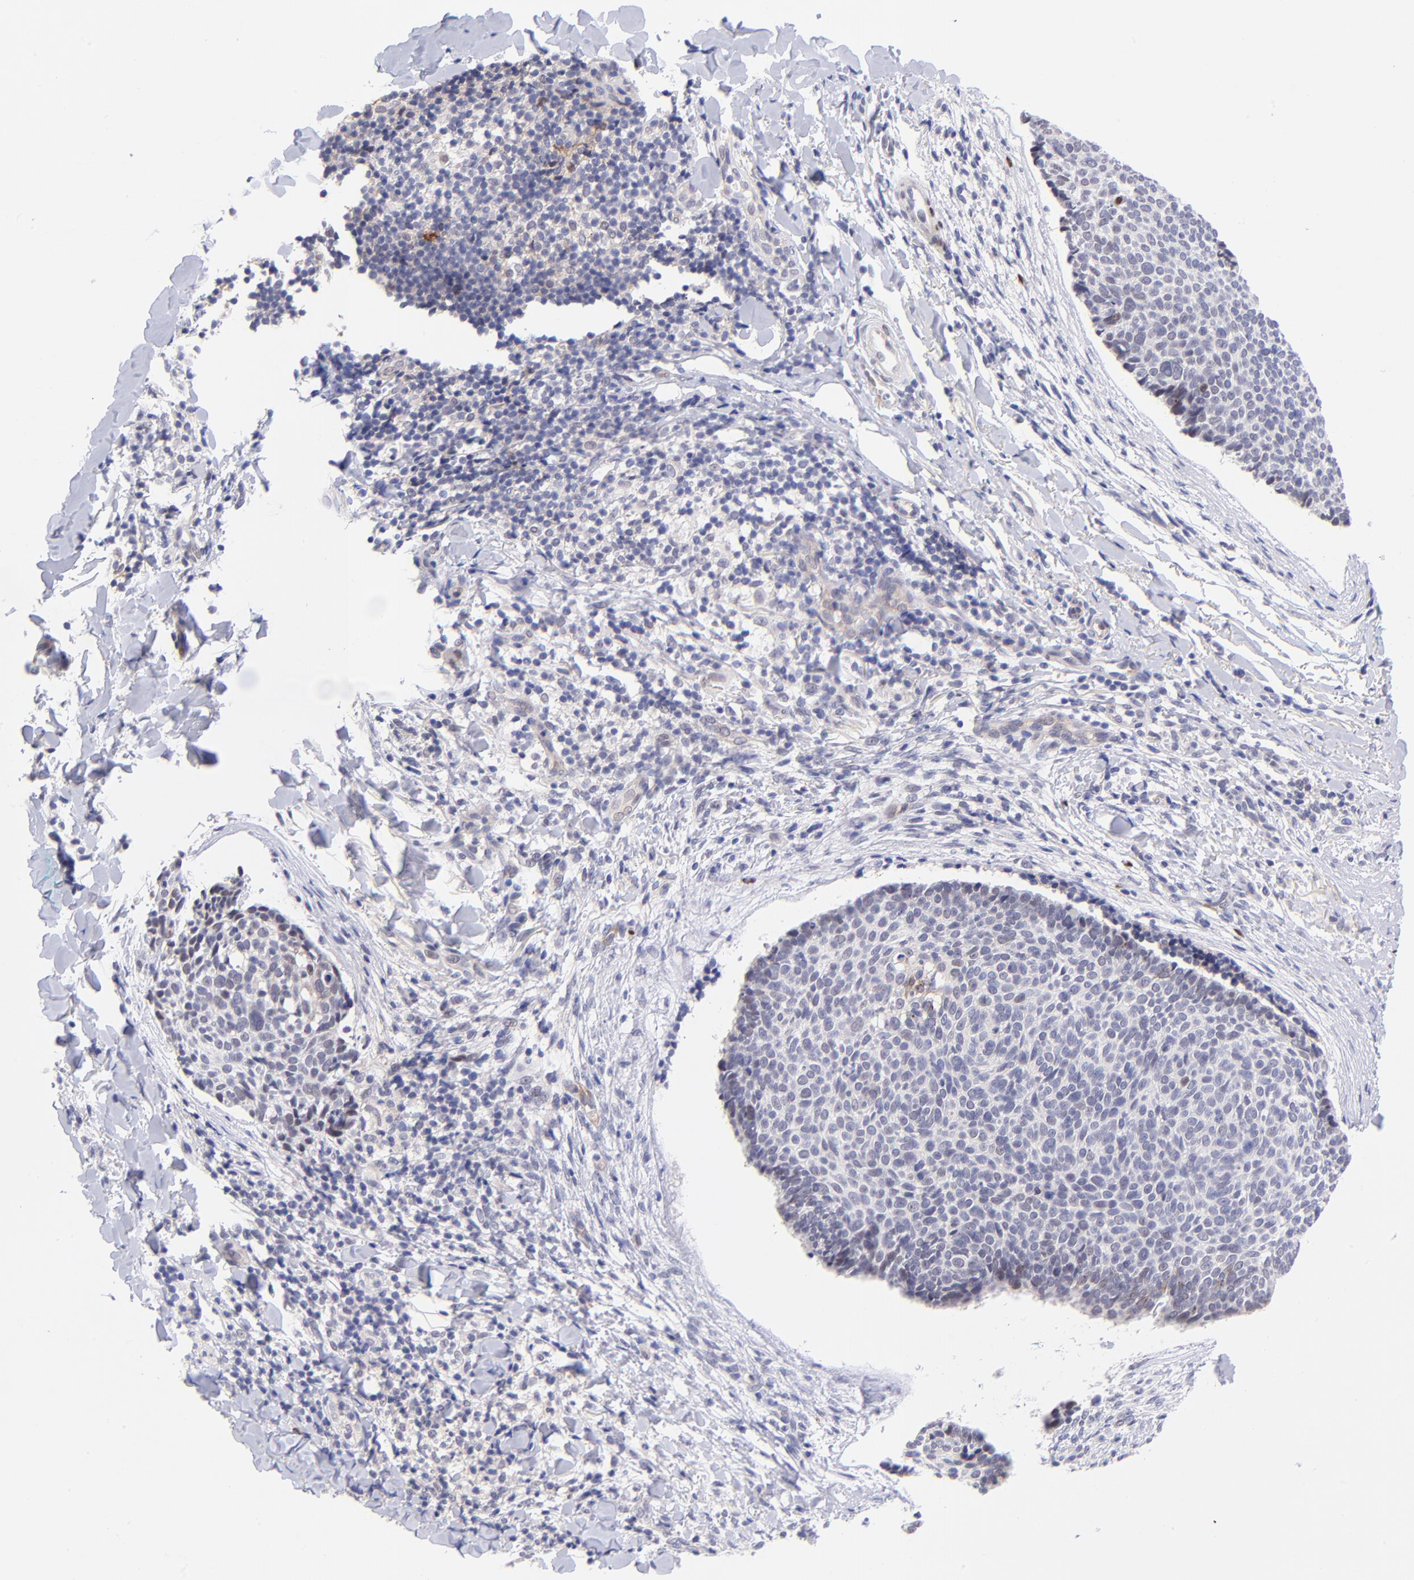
{"staining": {"intensity": "weak", "quantity": "<25%", "location": "nuclear"}, "tissue": "skin cancer", "cell_type": "Tumor cells", "image_type": "cancer", "snomed": [{"axis": "morphology", "description": "Normal tissue, NOS"}, {"axis": "morphology", "description": "Basal cell carcinoma"}, {"axis": "topography", "description": "Skin"}], "caption": "The micrograph reveals no significant staining in tumor cells of skin cancer.", "gene": "SOX6", "patient": {"sex": "female", "age": 57}}